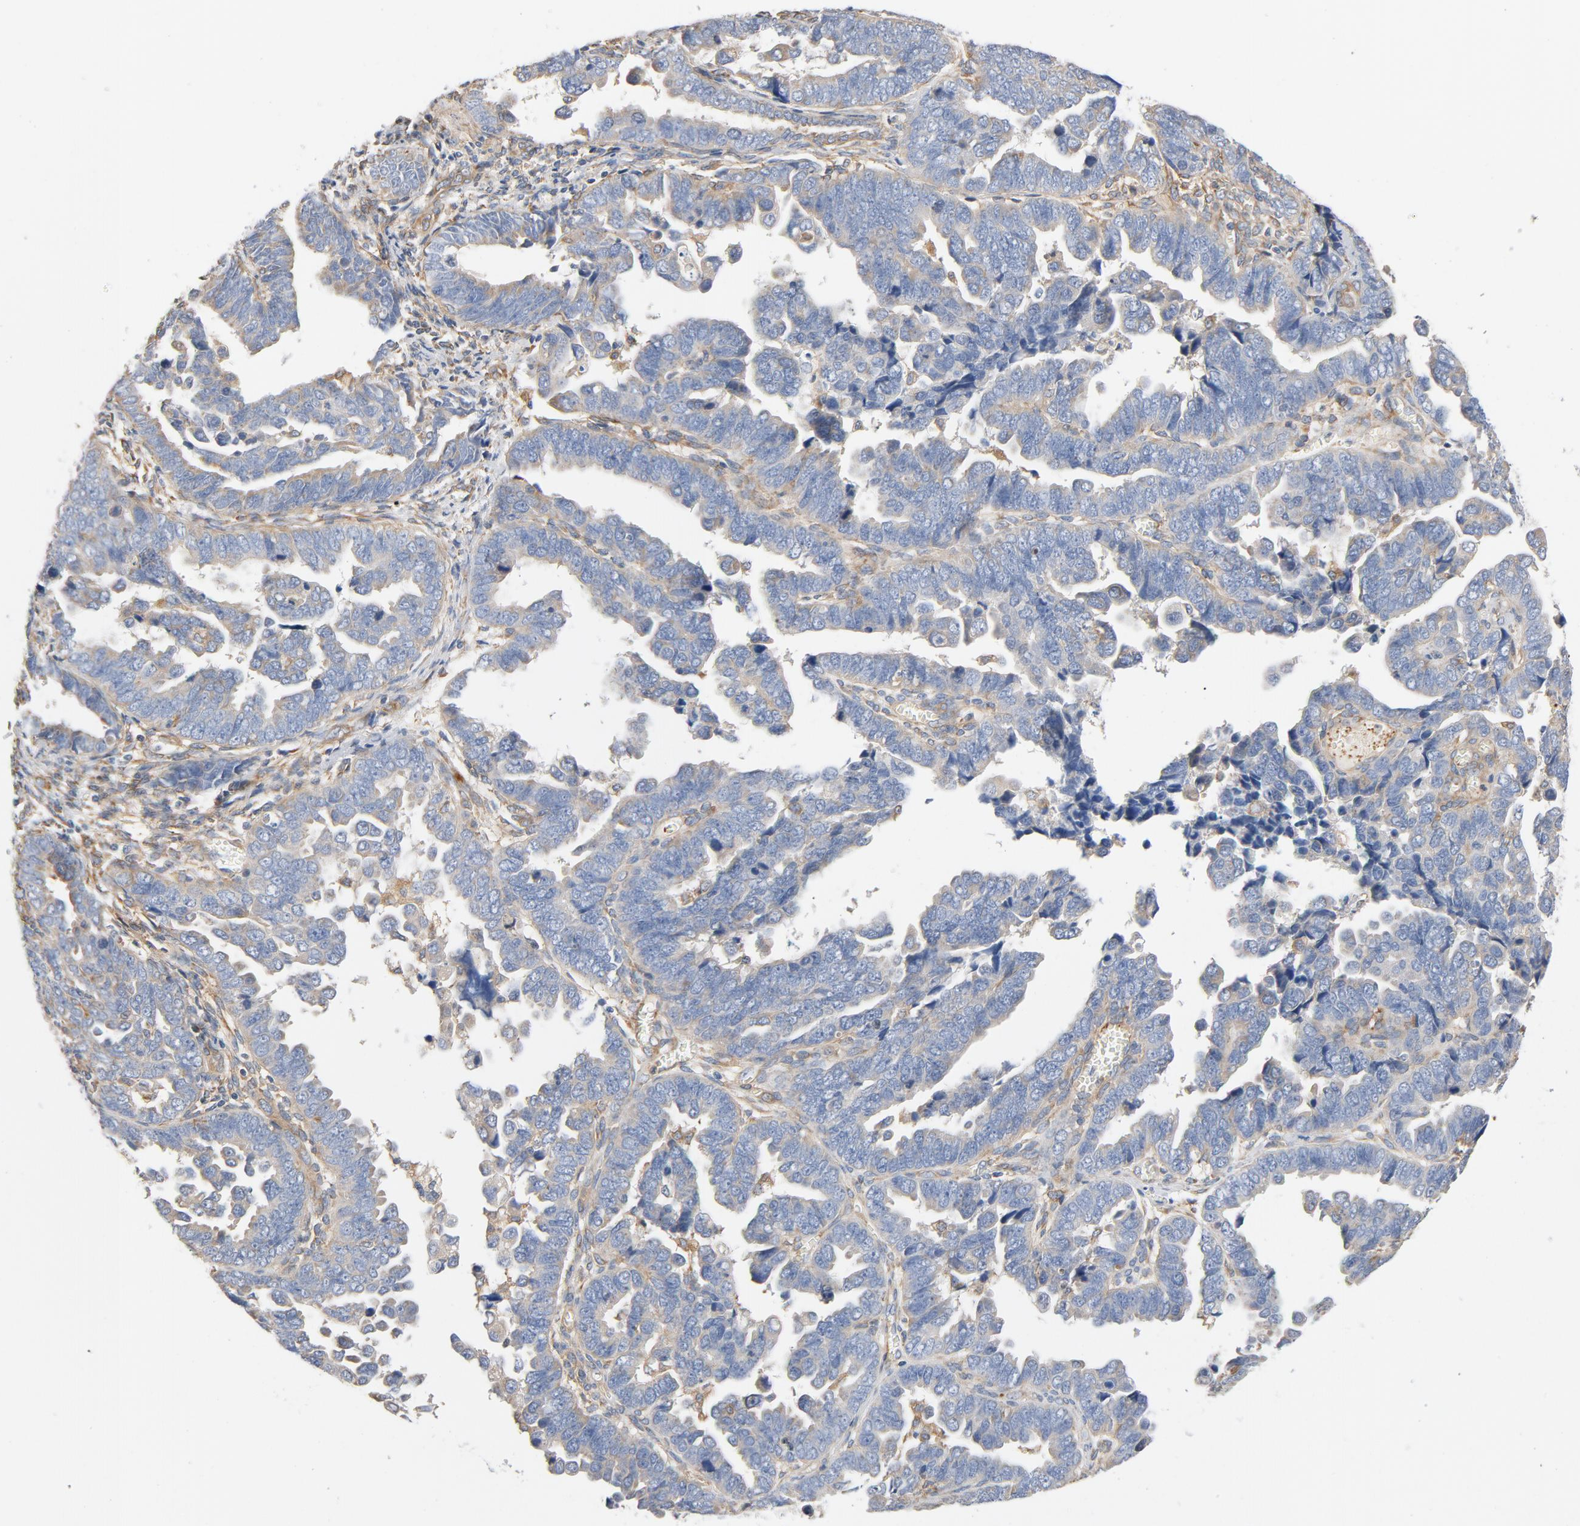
{"staining": {"intensity": "negative", "quantity": "none", "location": "none"}, "tissue": "endometrial cancer", "cell_type": "Tumor cells", "image_type": "cancer", "snomed": [{"axis": "morphology", "description": "Adenocarcinoma, NOS"}, {"axis": "topography", "description": "Endometrium"}], "caption": "A high-resolution micrograph shows immunohistochemistry (IHC) staining of endometrial adenocarcinoma, which demonstrates no significant expression in tumor cells.", "gene": "ILK", "patient": {"sex": "female", "age": 75}}